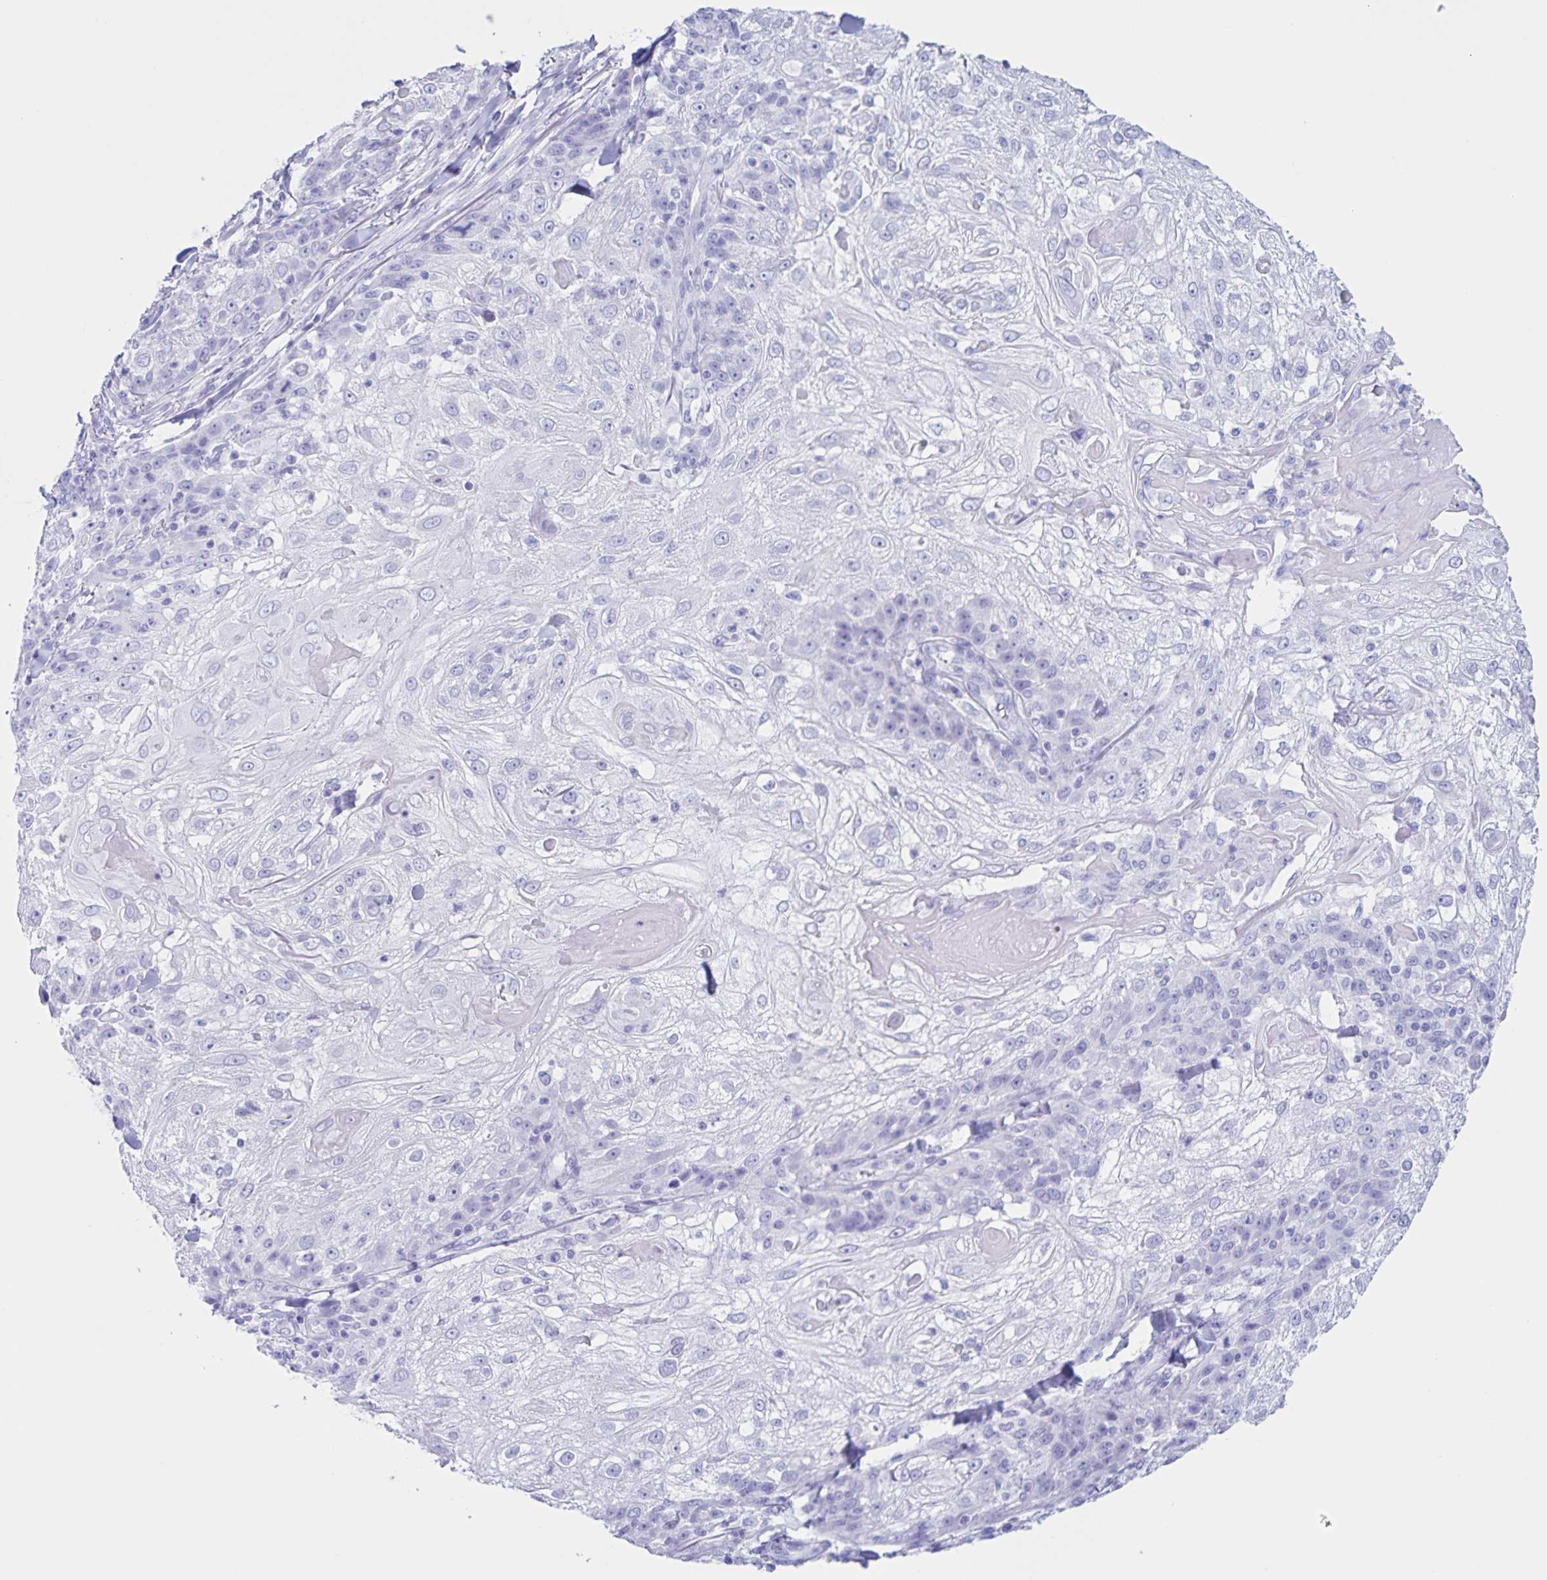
{"staining": {"intensity": "negative", "quantity": "none", "location": "none"}, "tissue": "skin cancer", "cell_type": "Tumor cells", "image_type": "cancer", "snomed": [{"axis": "morphology", "description": "Normal tissue, NOS"}, {"axis": "morphology", "description": "Squamous cell carcinoma, NOS"}, {"axis": "topography", "description": "Skin"}], "caption": "A photomicrograph of human skin cancer (squamous cell carcinoma) is negative for staining in tumor cells. (DAB immunohistochemistry with hematoxylin counter stain).", "gene": "C12orf56", "patient": {"sex": "female", "age": 83}}